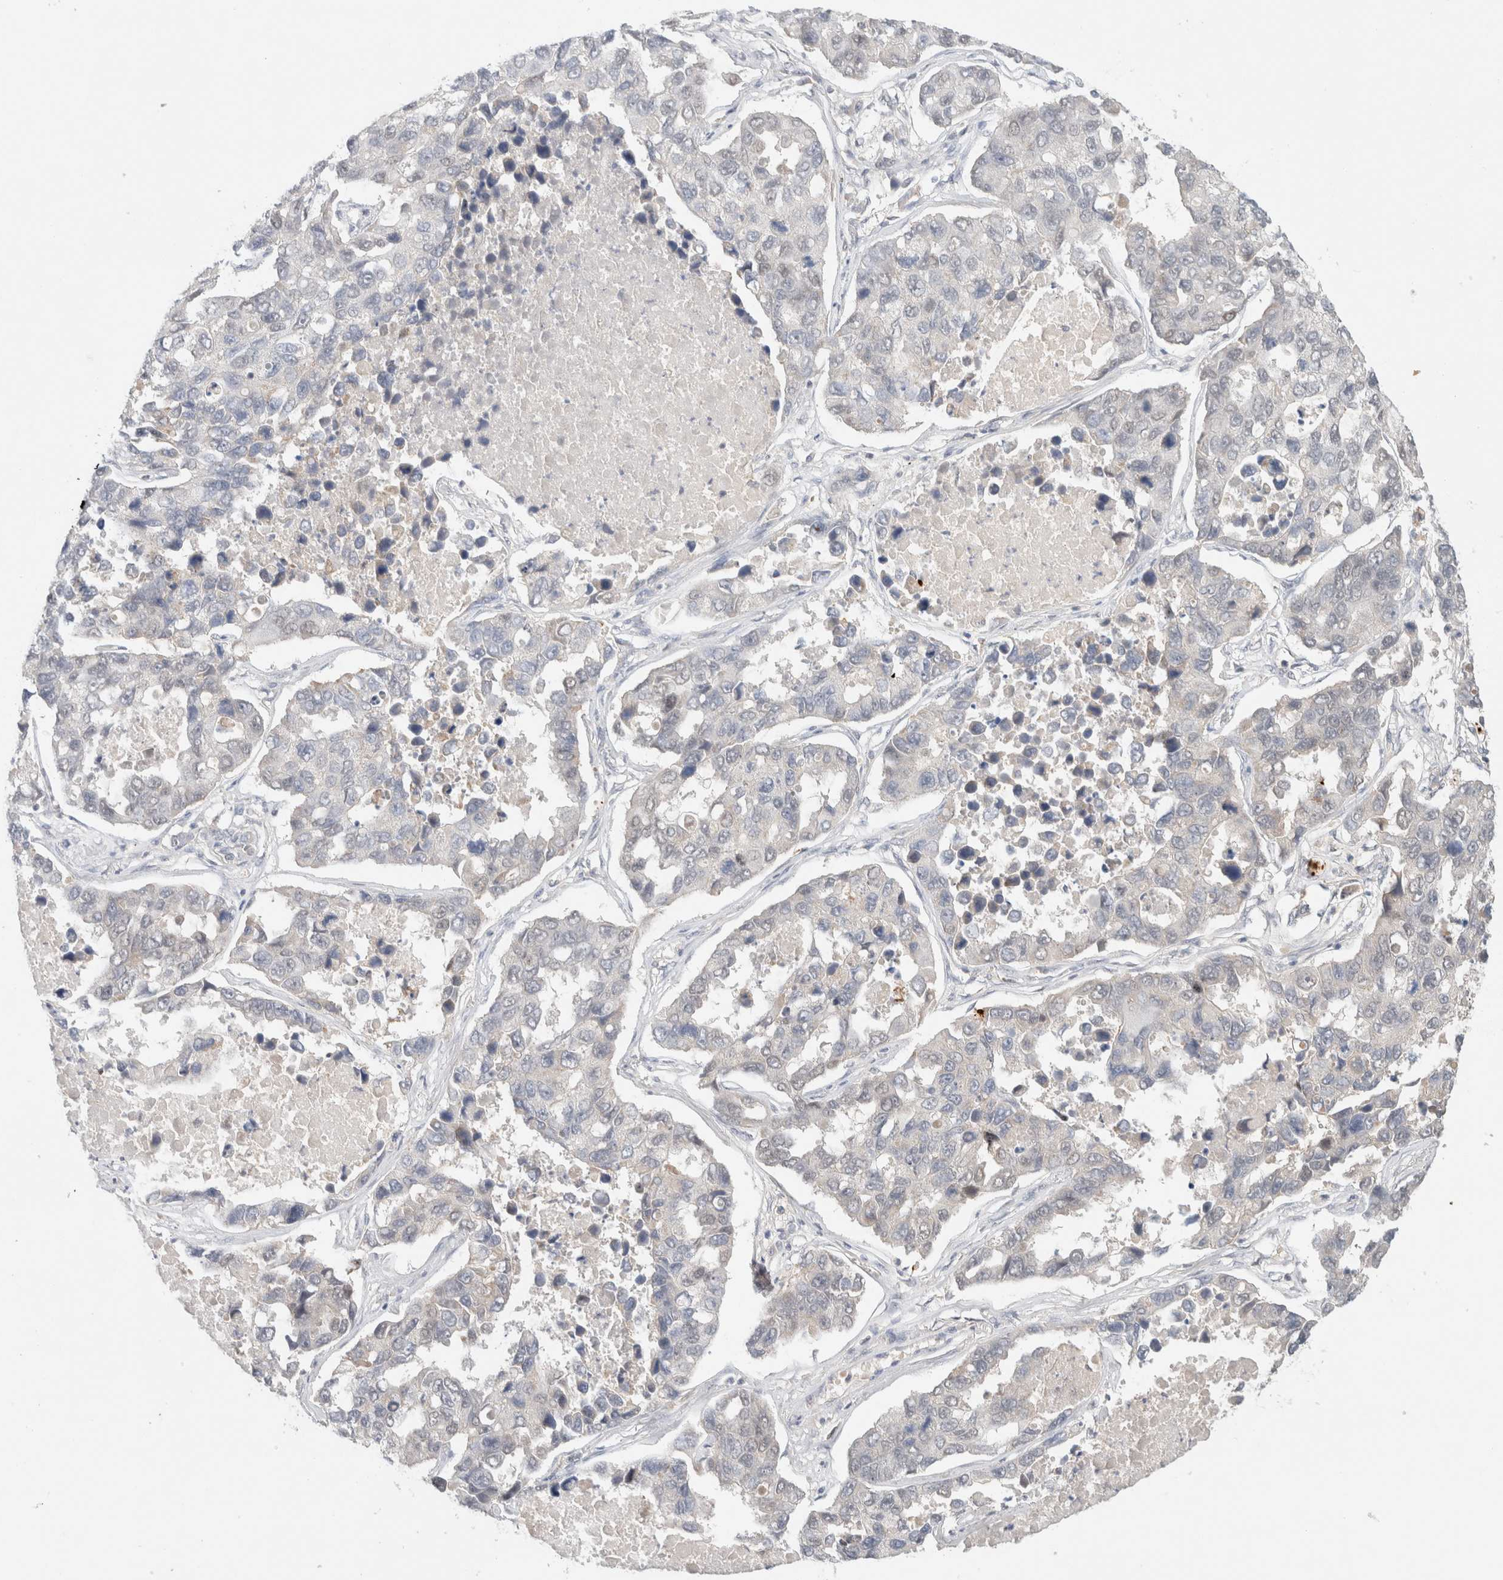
{"staining": {"intensity": "negative", "quantity": "none", "location": "none"}, "tissue": "lung cancer", "cell_type": "Tumor cells", "image_type": "cancer", "snomed": [{"axis": "morphology", "description": "Adenocarcinoma, NOS"}, {"axis": "topography", "description": "Lung"}], "caption": "Adenocarcinoma (lung) was stained to show a protein in brown. There is no significant expression in tumor cells.", "gene": "MRM3", "patient": {"sex": "male", "age": 64}}